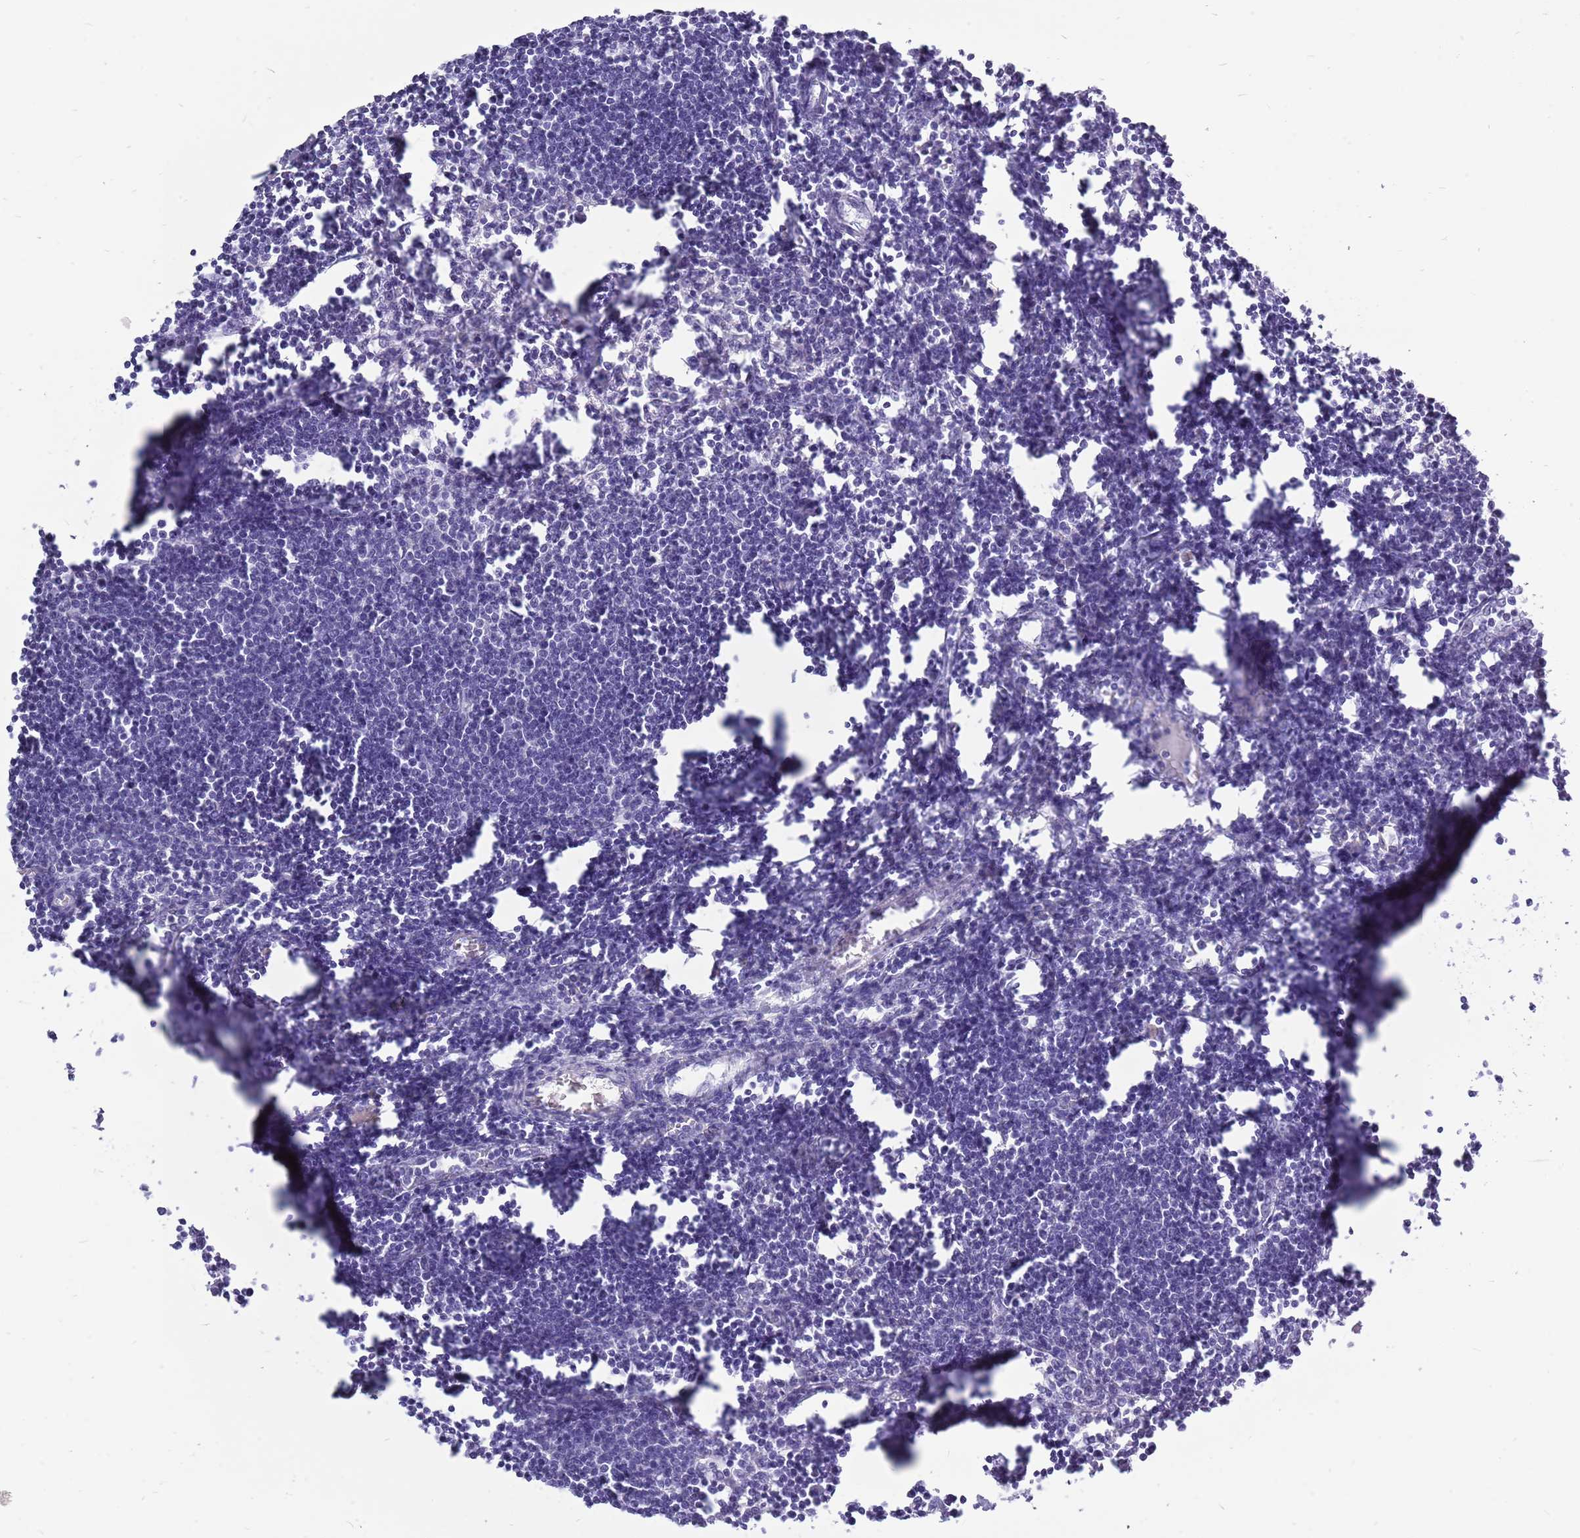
{"staining": {"intensity": "moderate", "quantity": "<25%", "location": "cytoplasmic/membranous"}, "tissue": "lymph node", "cell_type": "Non-germinal center cells", "image_type": "normal", "snomed": [{"axis": "morphology", "description": "Normal tissue, NOS"}, {"axis": "morphology", "description": "Malignant melanoma, Metastatic site"}, {"axis": "topography", "description": "Lymph node"}], "caption": "Immunohistochemical staining of unremarkable lymph node exhibits <25% levels of moderate cytoplasmic/membranous protein expression in approximately <25% of non-germinal center cells. (brown staining indicates protein expression, while blue staining denotes nuclei).", "gene": "ZNF425", "patient": {"sex": "male", "age": 41}}